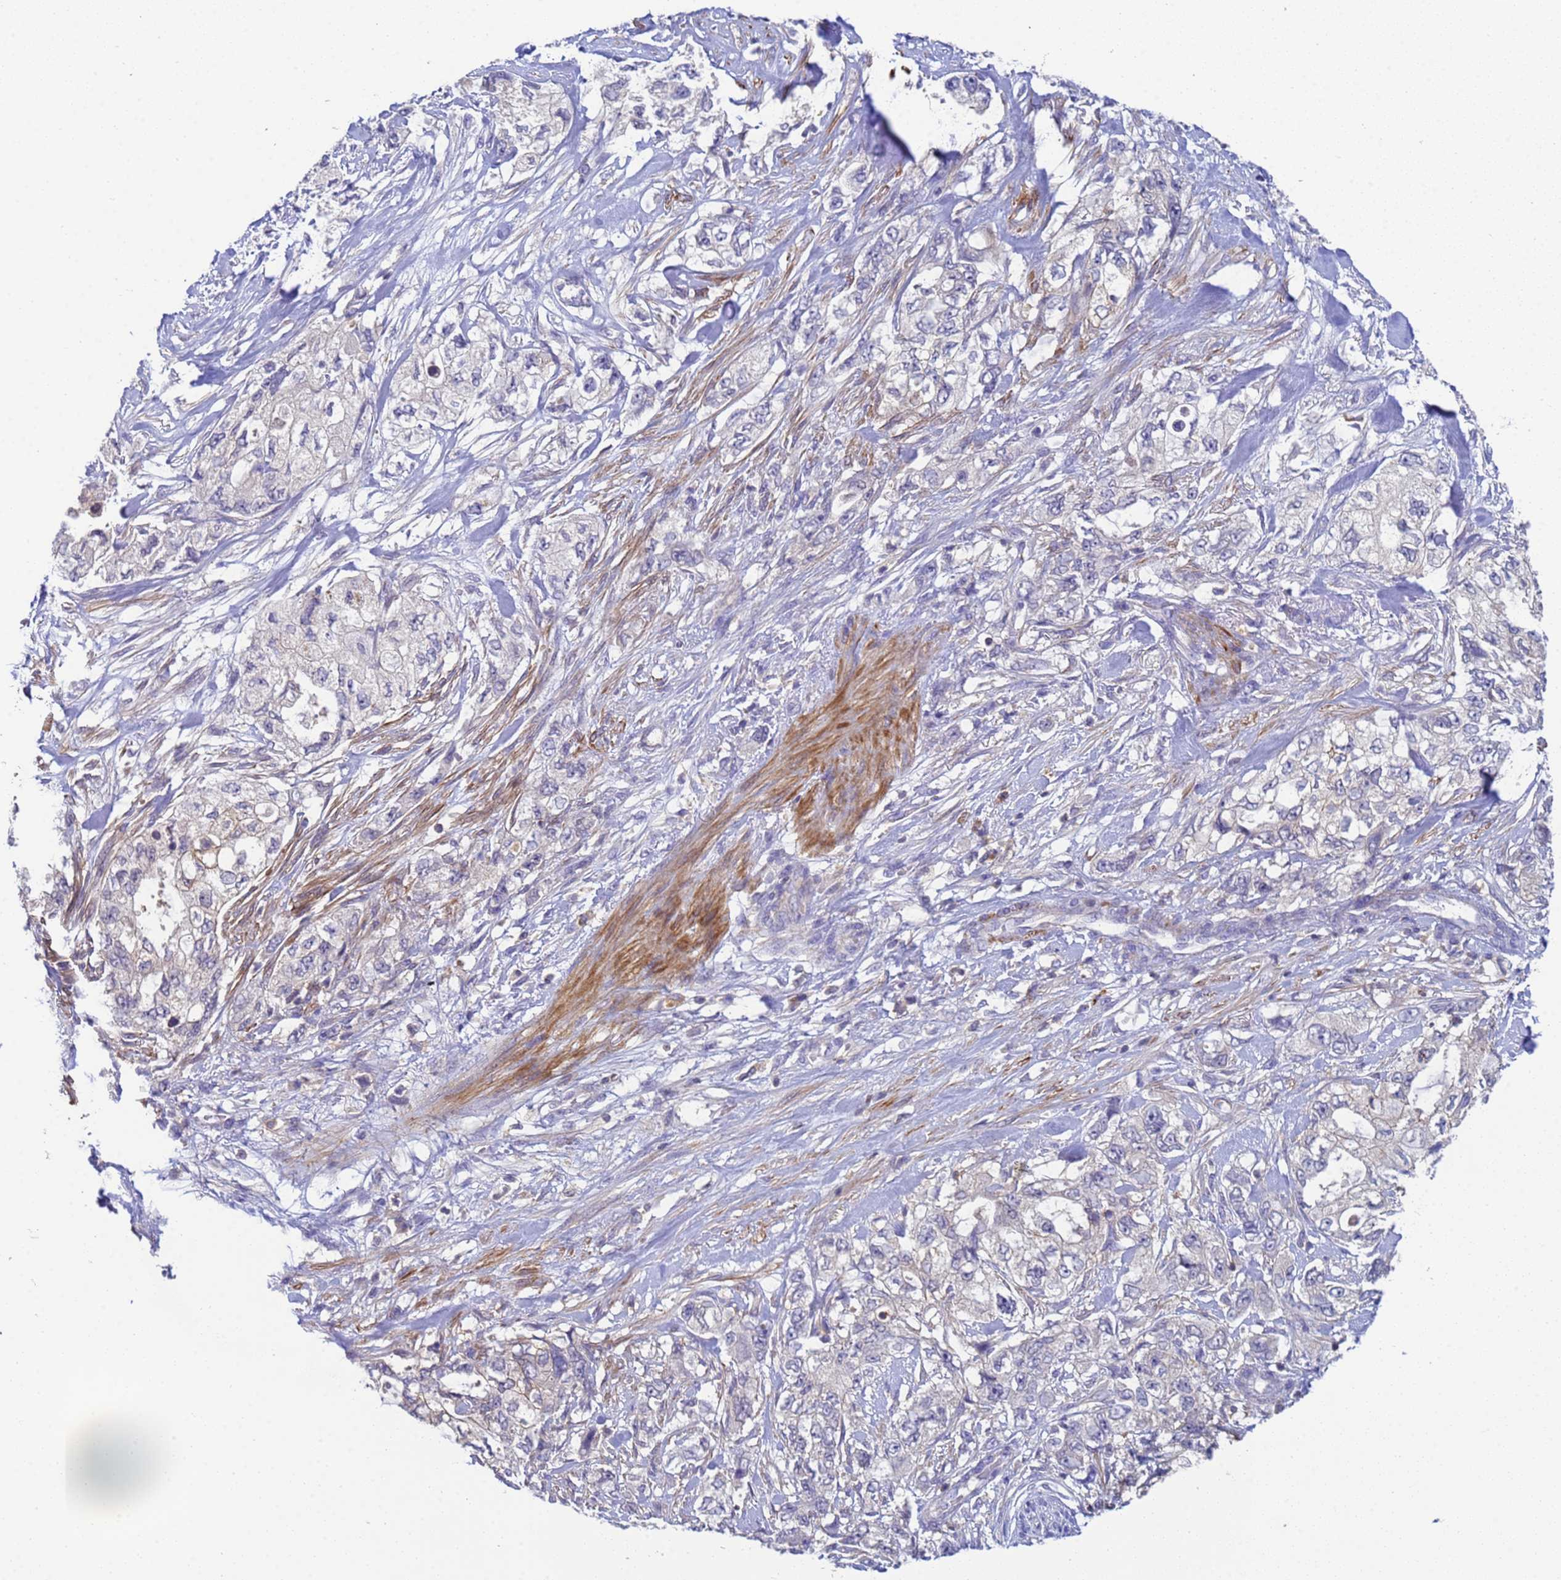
{"staining": {"intensity": "negative", "quantity": "none", "location": "none"}, "tissue": "pancreatic cancer", "cell_type": "Tumor cells", "image_type": "cancer", "snomed": [{"axis": "morphology", "description": "Adenocarcinoma, NOS"}, {"axis": "topography", "description": "Pancreas"}], "caption": "DAB immunohistochemical staining of human pancreatic adenocarcinoma exhibits no significant positivity in tumor cells.", "gene": "KLHL13", "patient": {"sex": "female", "age": 73}}